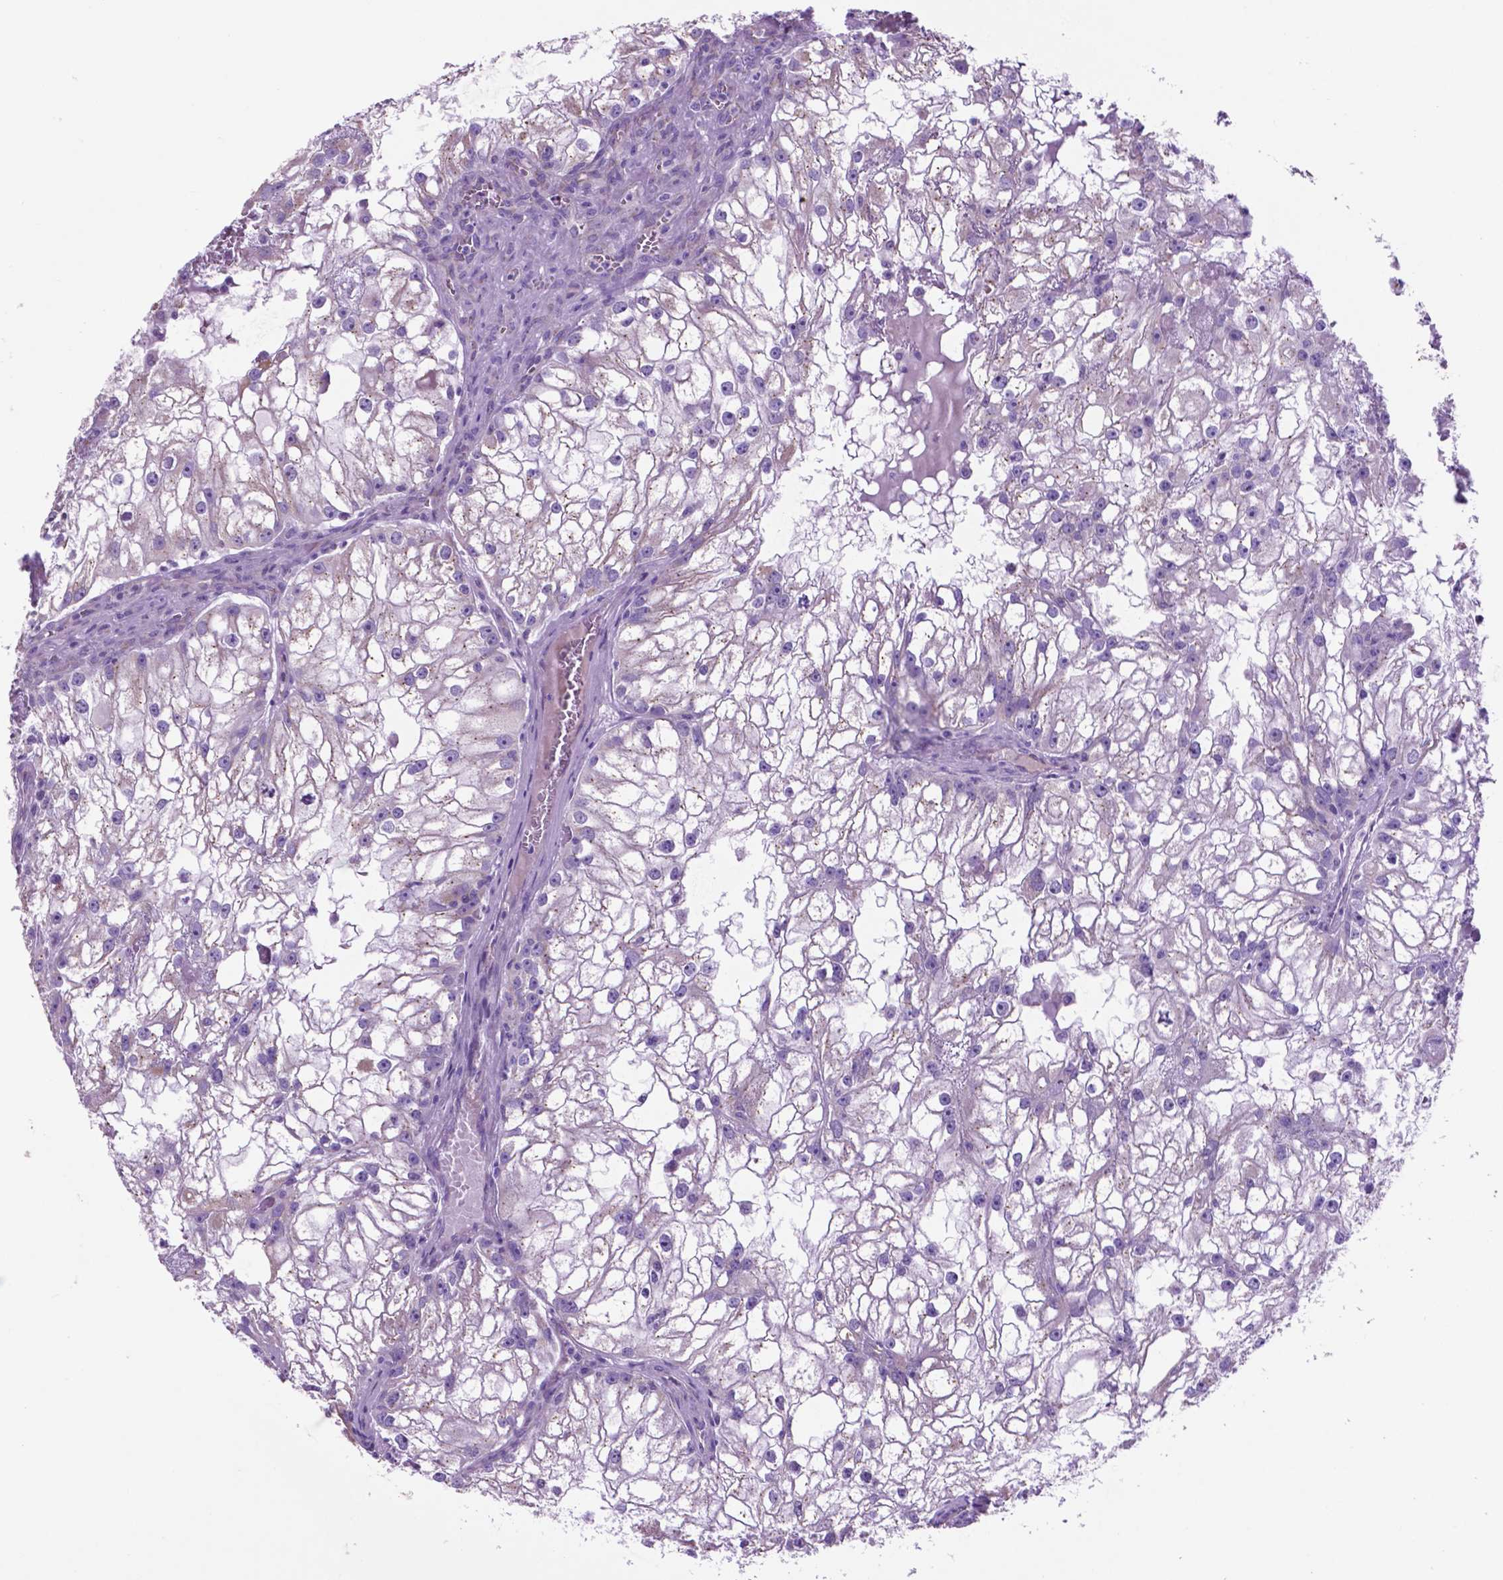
{"staining": {"intensity": "negative", "quantity": "none", "location": "none"}, "tissue": "renal cancer", "cell_type": "Tumor cells", "image_type": "cancer", "snomed": [{"axis": "morphology", "description": "Adenocarcinoma, NOS"}, {"axis": "topography", "description": "Kidney"}], "caption": "Histopathology image shows no significant protein positivity in tumor cells of renal cancer (adenocarcinoma).", "gene": "TMEM121B", "patient": {"sex": "male", "age": 59}}